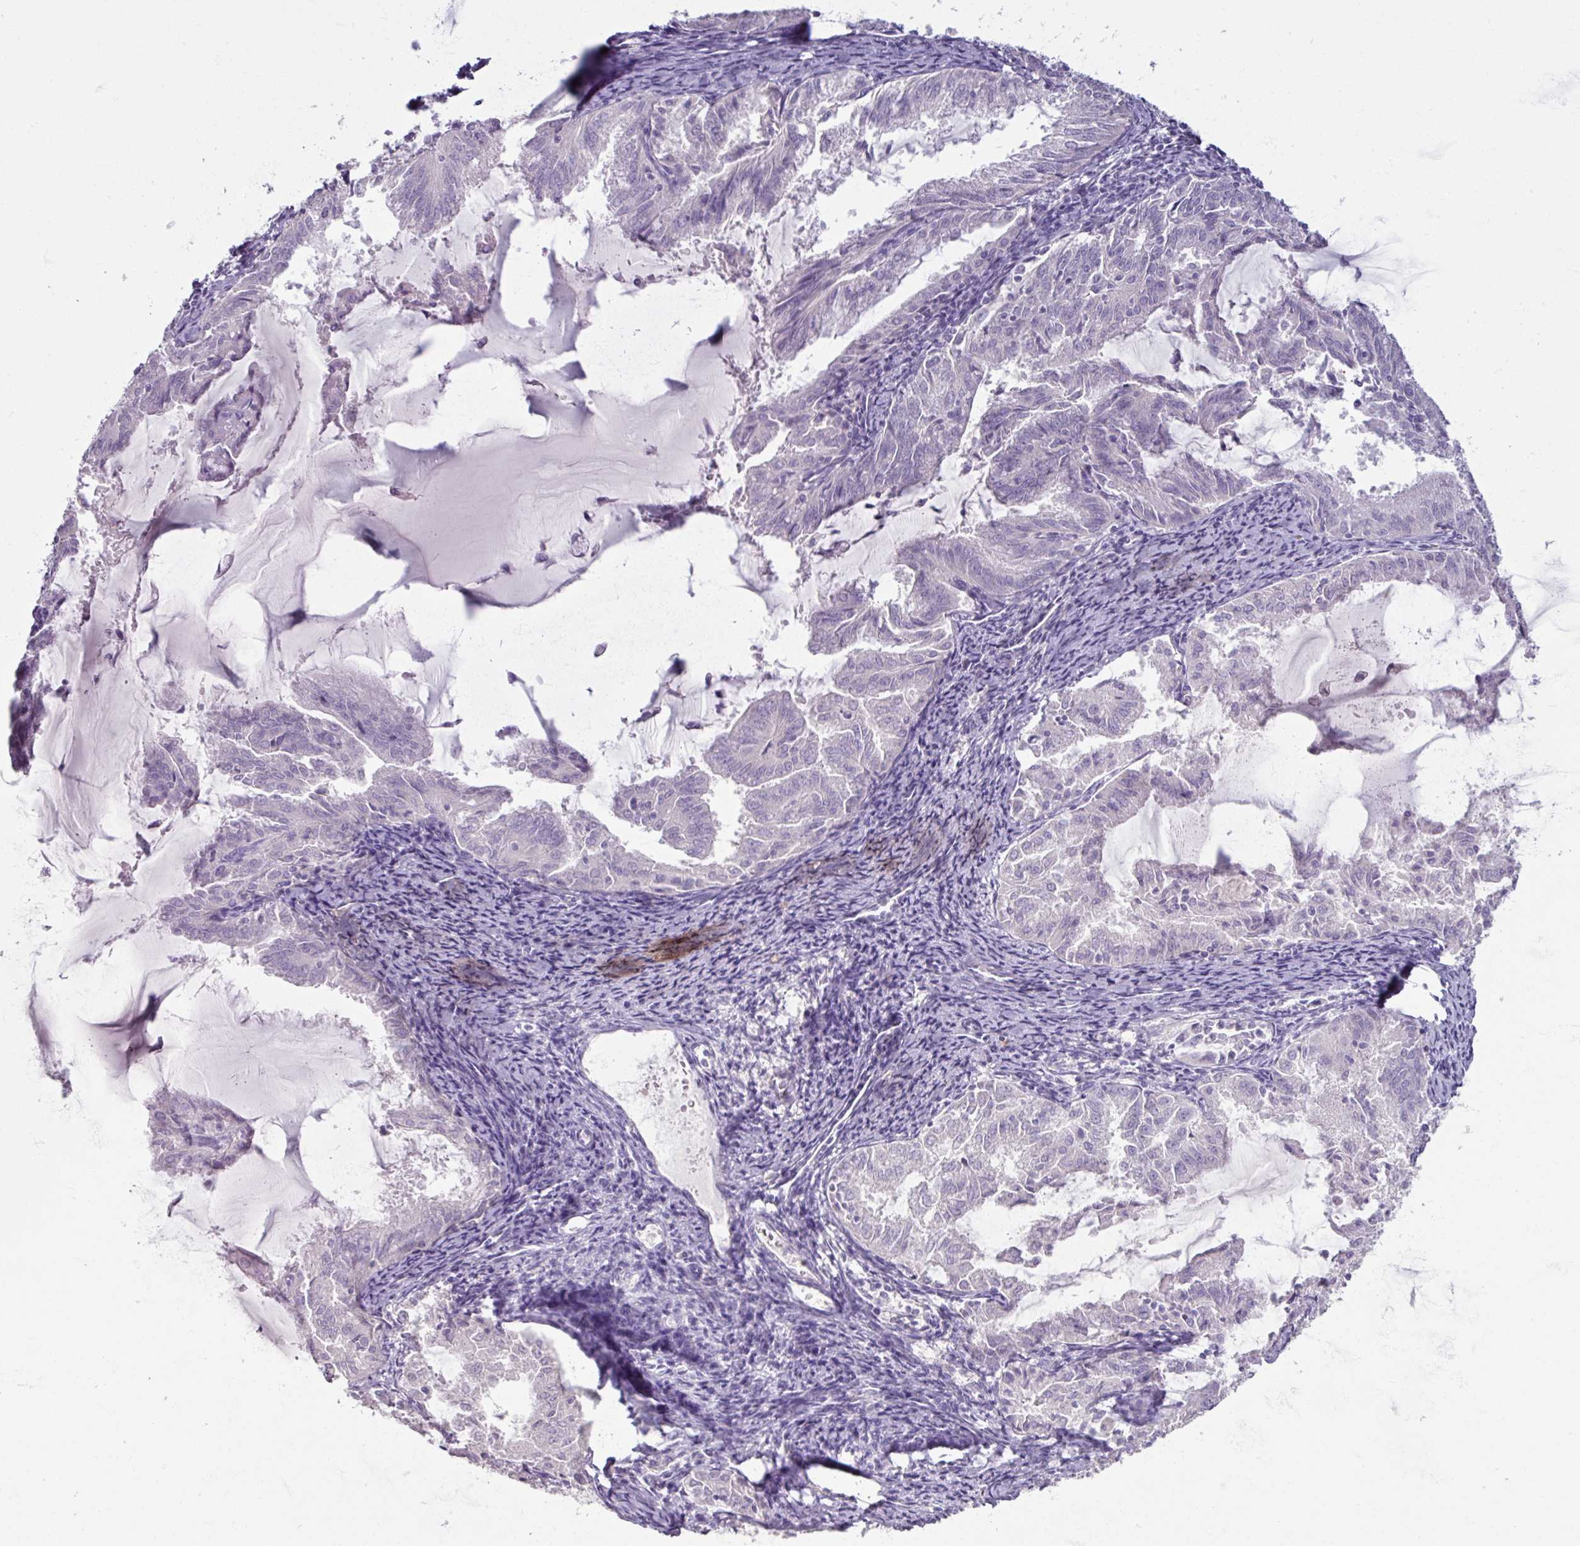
{"staining": {"intensity": "negative", "quantity": "none", "location": "none"}, "tissue": "endometrial cancer", "cell_type": "Tumor cells", "image_type": "cancer", "snomed": [{"axis": "morphology", "description": "Adenocarcinoma, NOS"}, {"axis": "topography", "description": "Endometrium"}], "caption": "Tumor cells show no significant positivity in endometrial cancer.", "gene": "SLC27A5", "patient": {"sex": "female", "age": 70}}